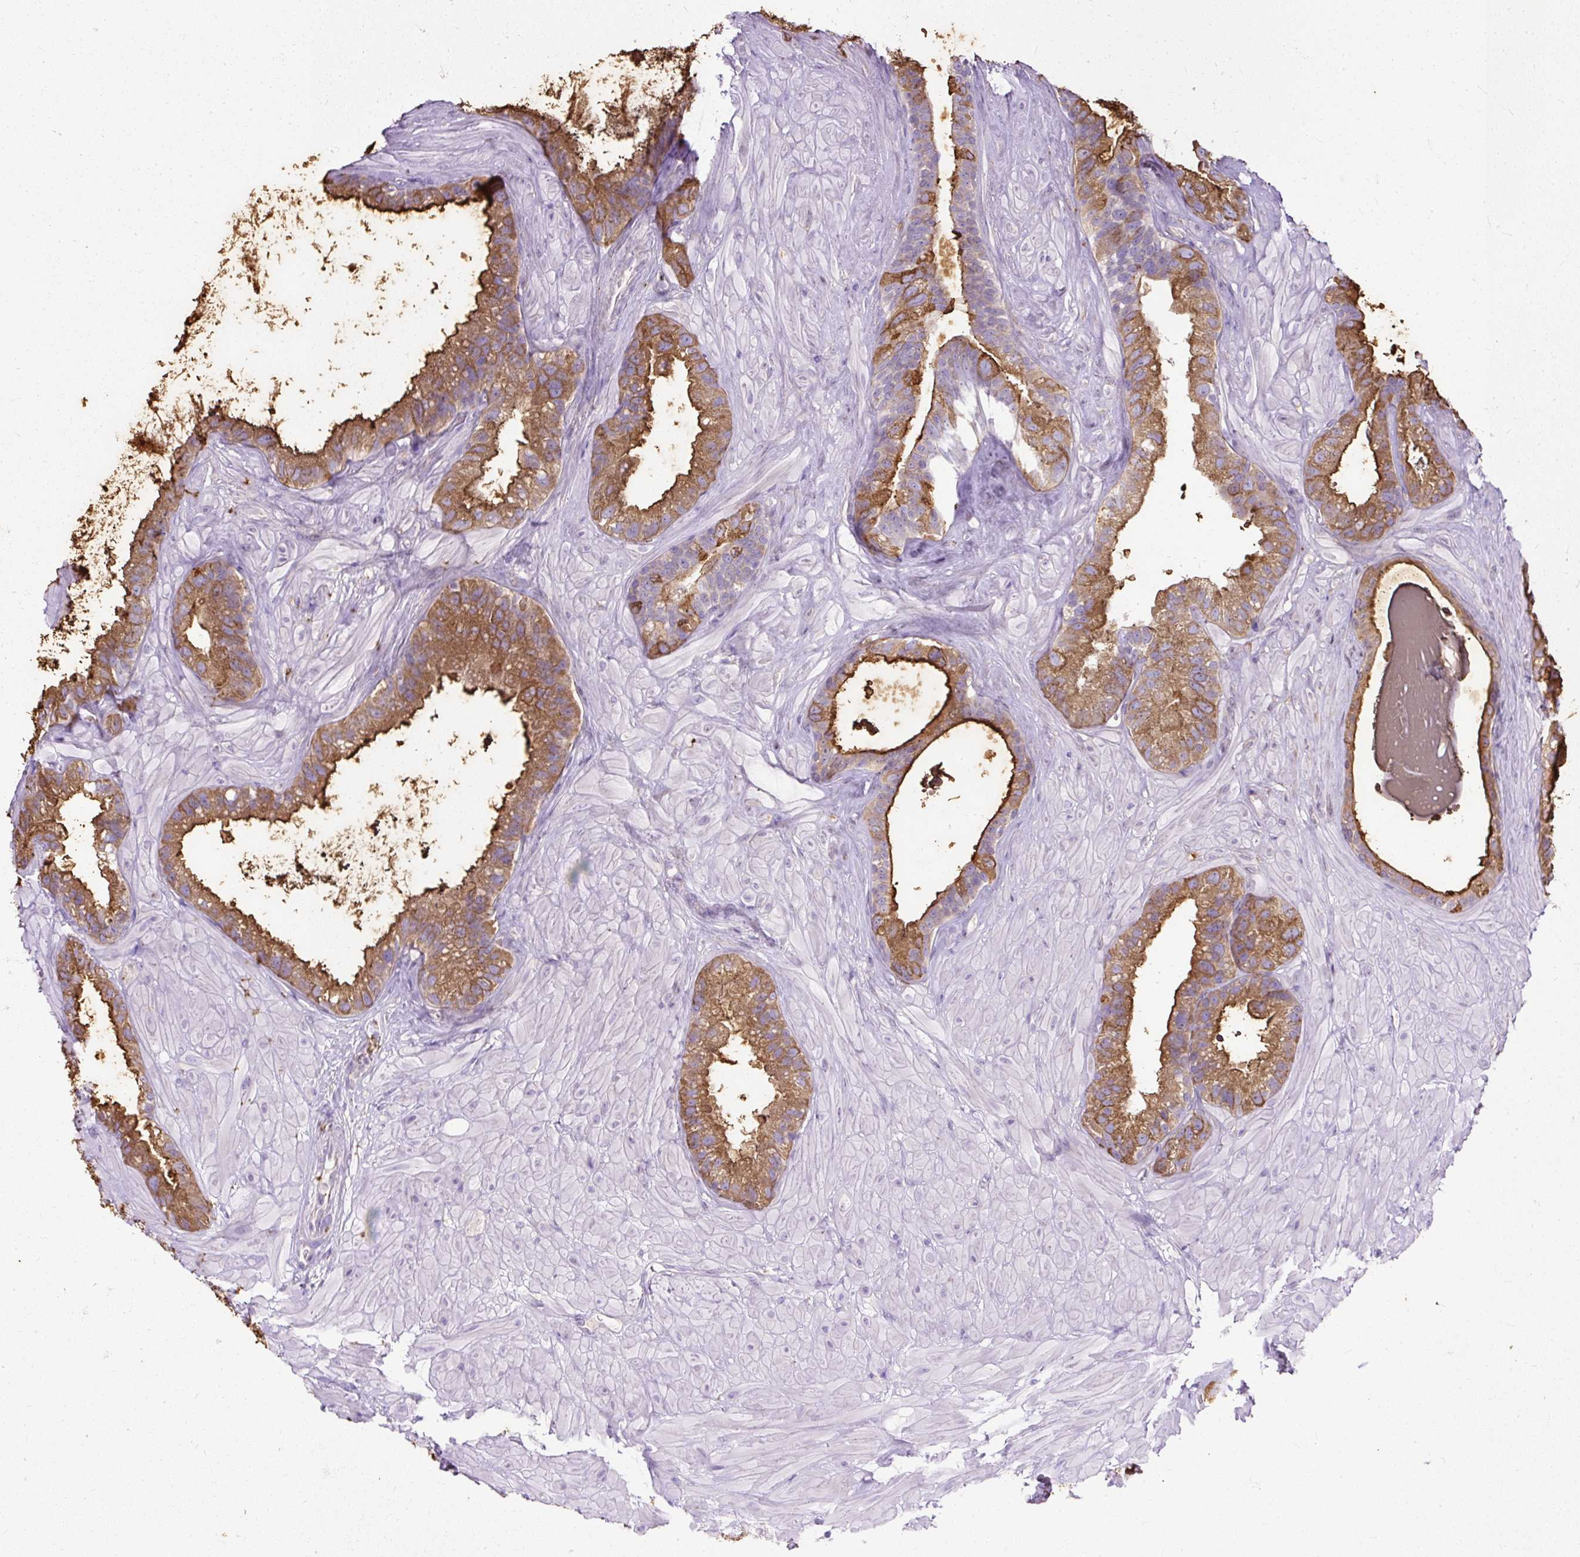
{"staining": {"intensity": "strong", "quantity": ">75%", "location": "cytoplasmic/membranous"}, "tissue": "seminal vesicle", "cell_type": "Glandular cells", "image_type": "normal", "snomed": [{"axis": "morphology", "description": "Normal tissue, NOS"}, {"axis": "topography", "description": "Seminal veicle"}, {"axis": "topography", "description": "Peripheral nerve tissue"}], "caption": "Seminal vesicle stained for a protein shows strong cytoplasmic/membranous positivity in glandular cells. (Brightfield microscopy of DAB IHC at high magnification).", "gene": "AMFR", "patient": {"sex": "male", "age": 76}}